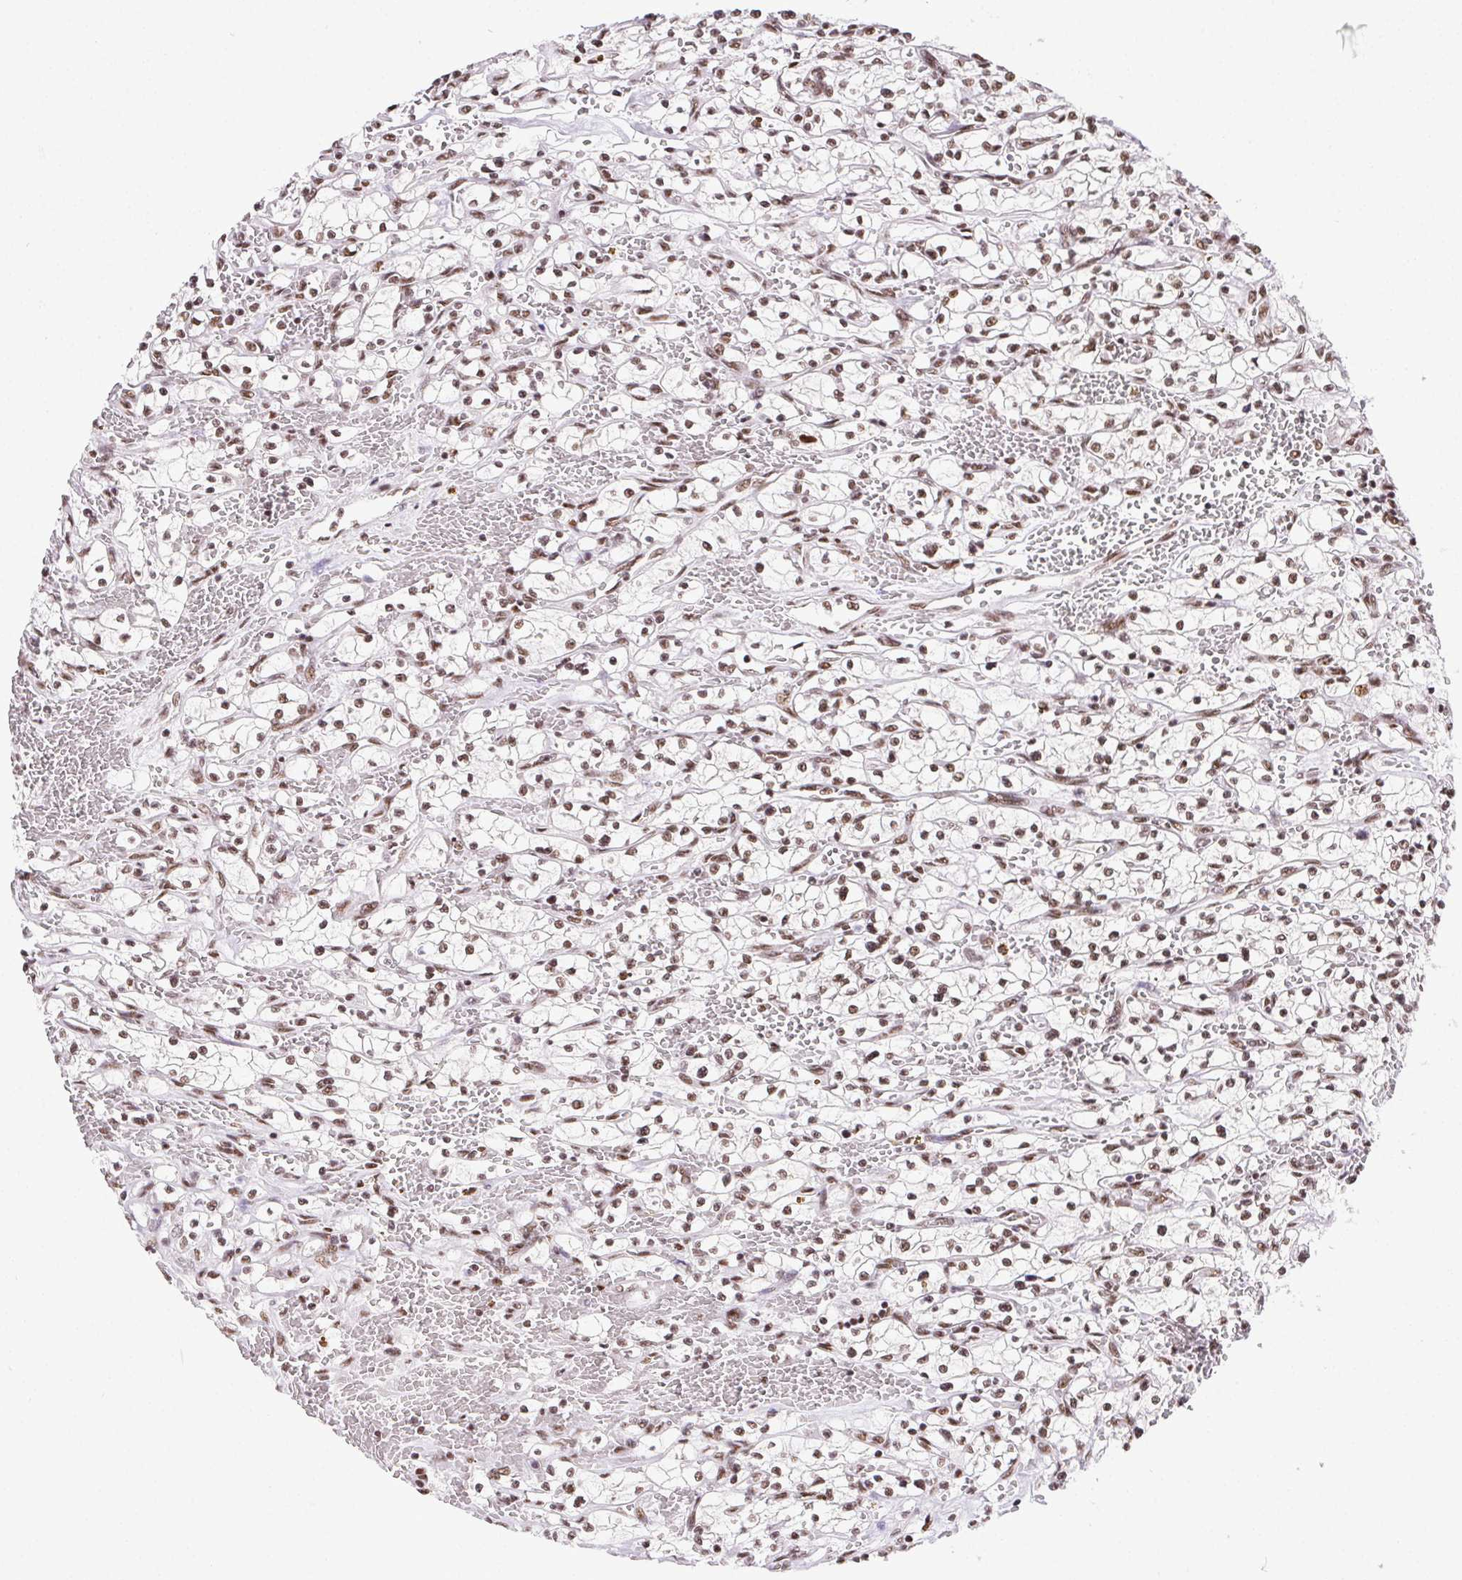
{"staining": {"intensity": "moderate", "quantity": ">75%", "location": "nuclear"}, "tissue": "renal cancer", "cell_type": "Tumor cells", "image_type": "cancer", "snomed": [{"axis": "morphology", "description": "Adenocarcinoma, NOS"}, {"axis": "topography", "description": "Kidney"}], "caption": "Immunohistochemistry histopathology image of neoplastic tissue: renal adenocarcinoma stained using immunohistochemistry reveals medium levels of moderate protein expression localized specifically in the nuclear of tumor cells, appearing as a nuclear brown color.", "gene": "TRA2B", "patient": {"sex": "female", "age": 64}}